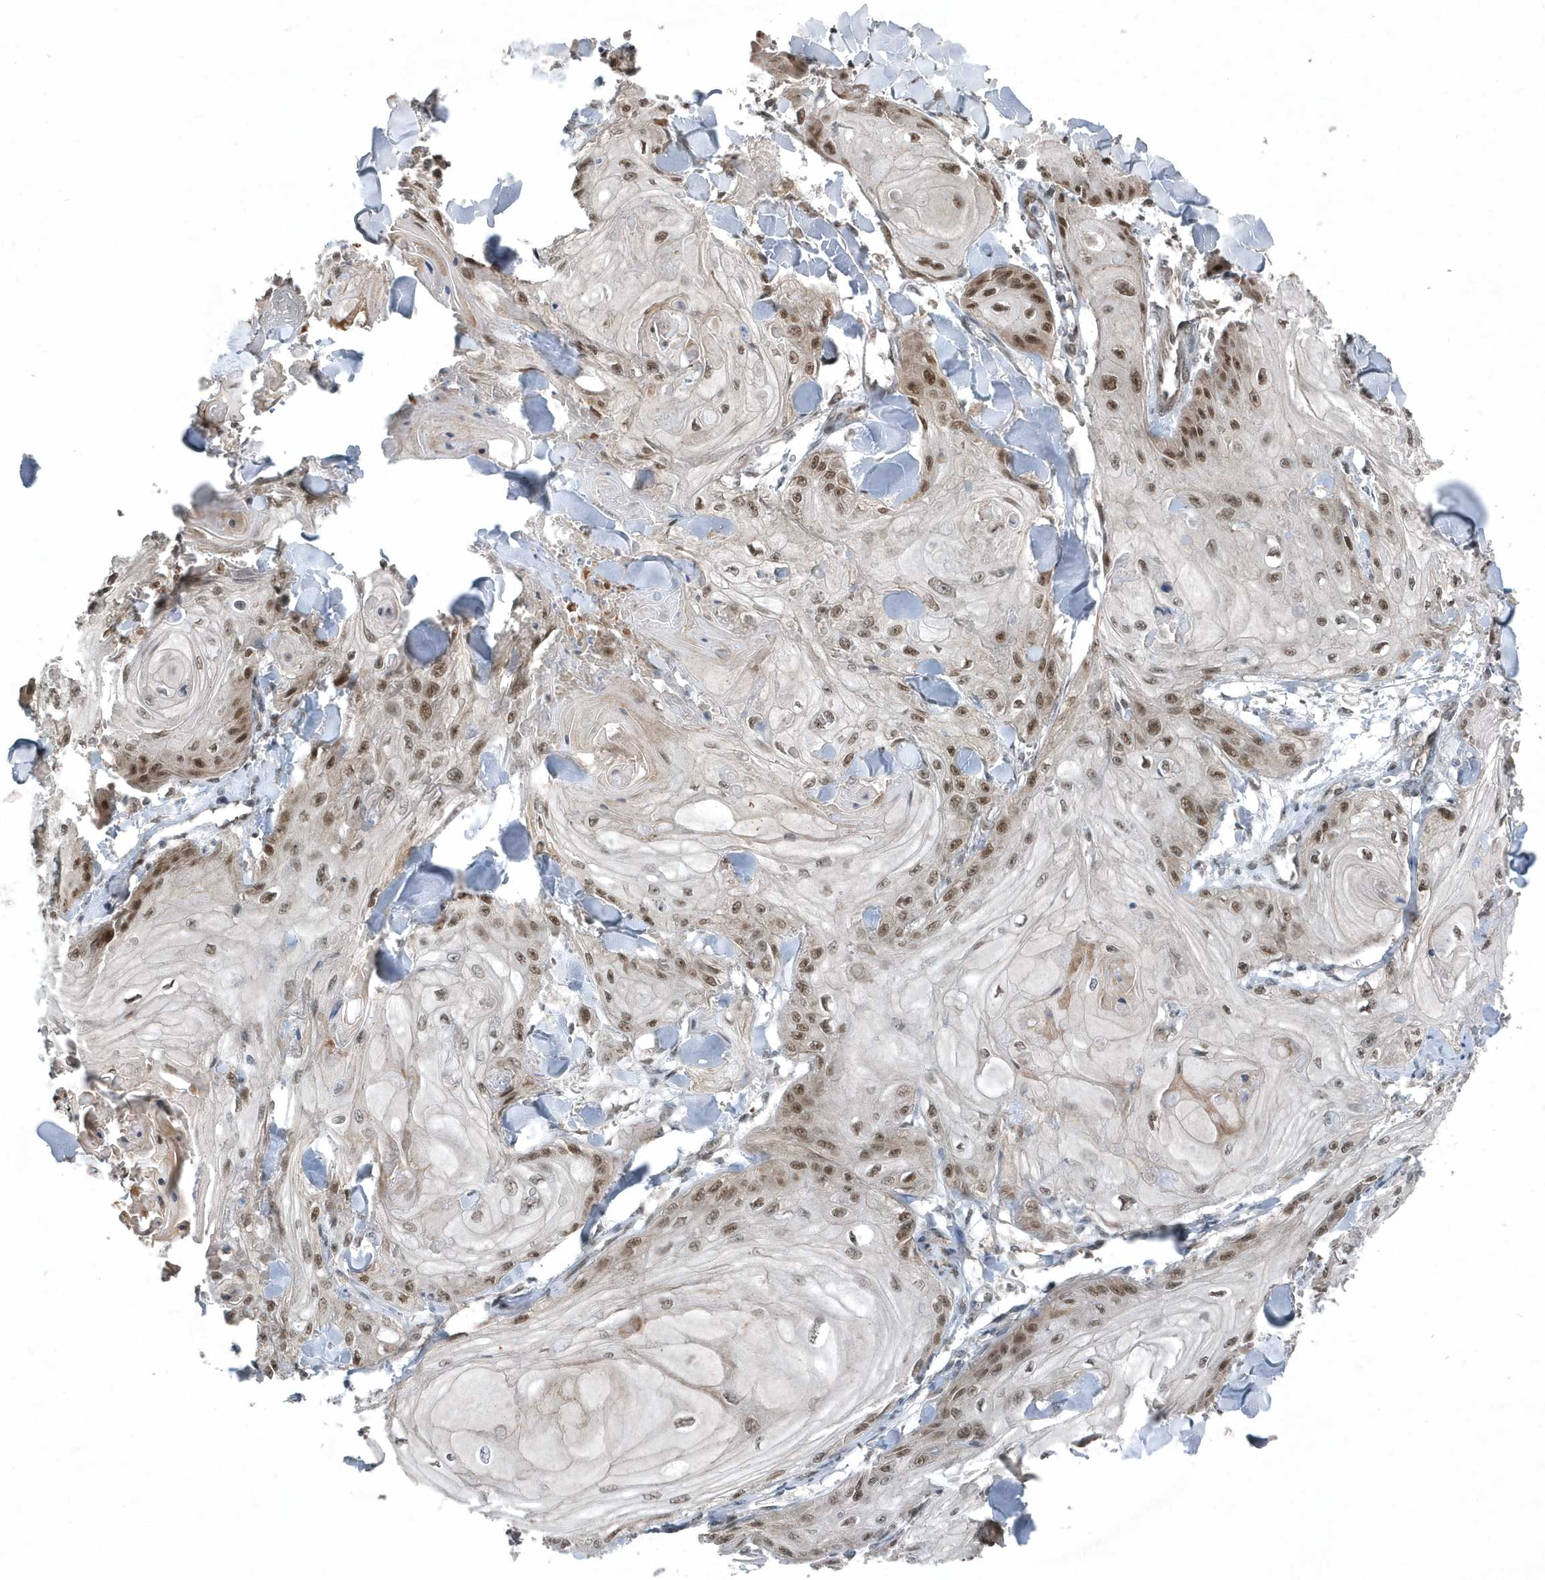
{"staining": {"intensity": "moderate", "quantity": ">75%", "location": "nuclear"}, "tissue": "skin cancer", "cell_type": "Tumor cells", "image_type": "cancer", "snomed": [{"axis": "morphology", "description": "Squamous cell carcinoma, NOS"}, {"axis": "topography", "description": "Skin"}], "caption": "Squamous cell carcinoma (skin) stained for a protein exhibits moderate nuclear positivity in tumor cells.", "gene": "QTRT2", "patient": {"sex": "male", "age": 74}}